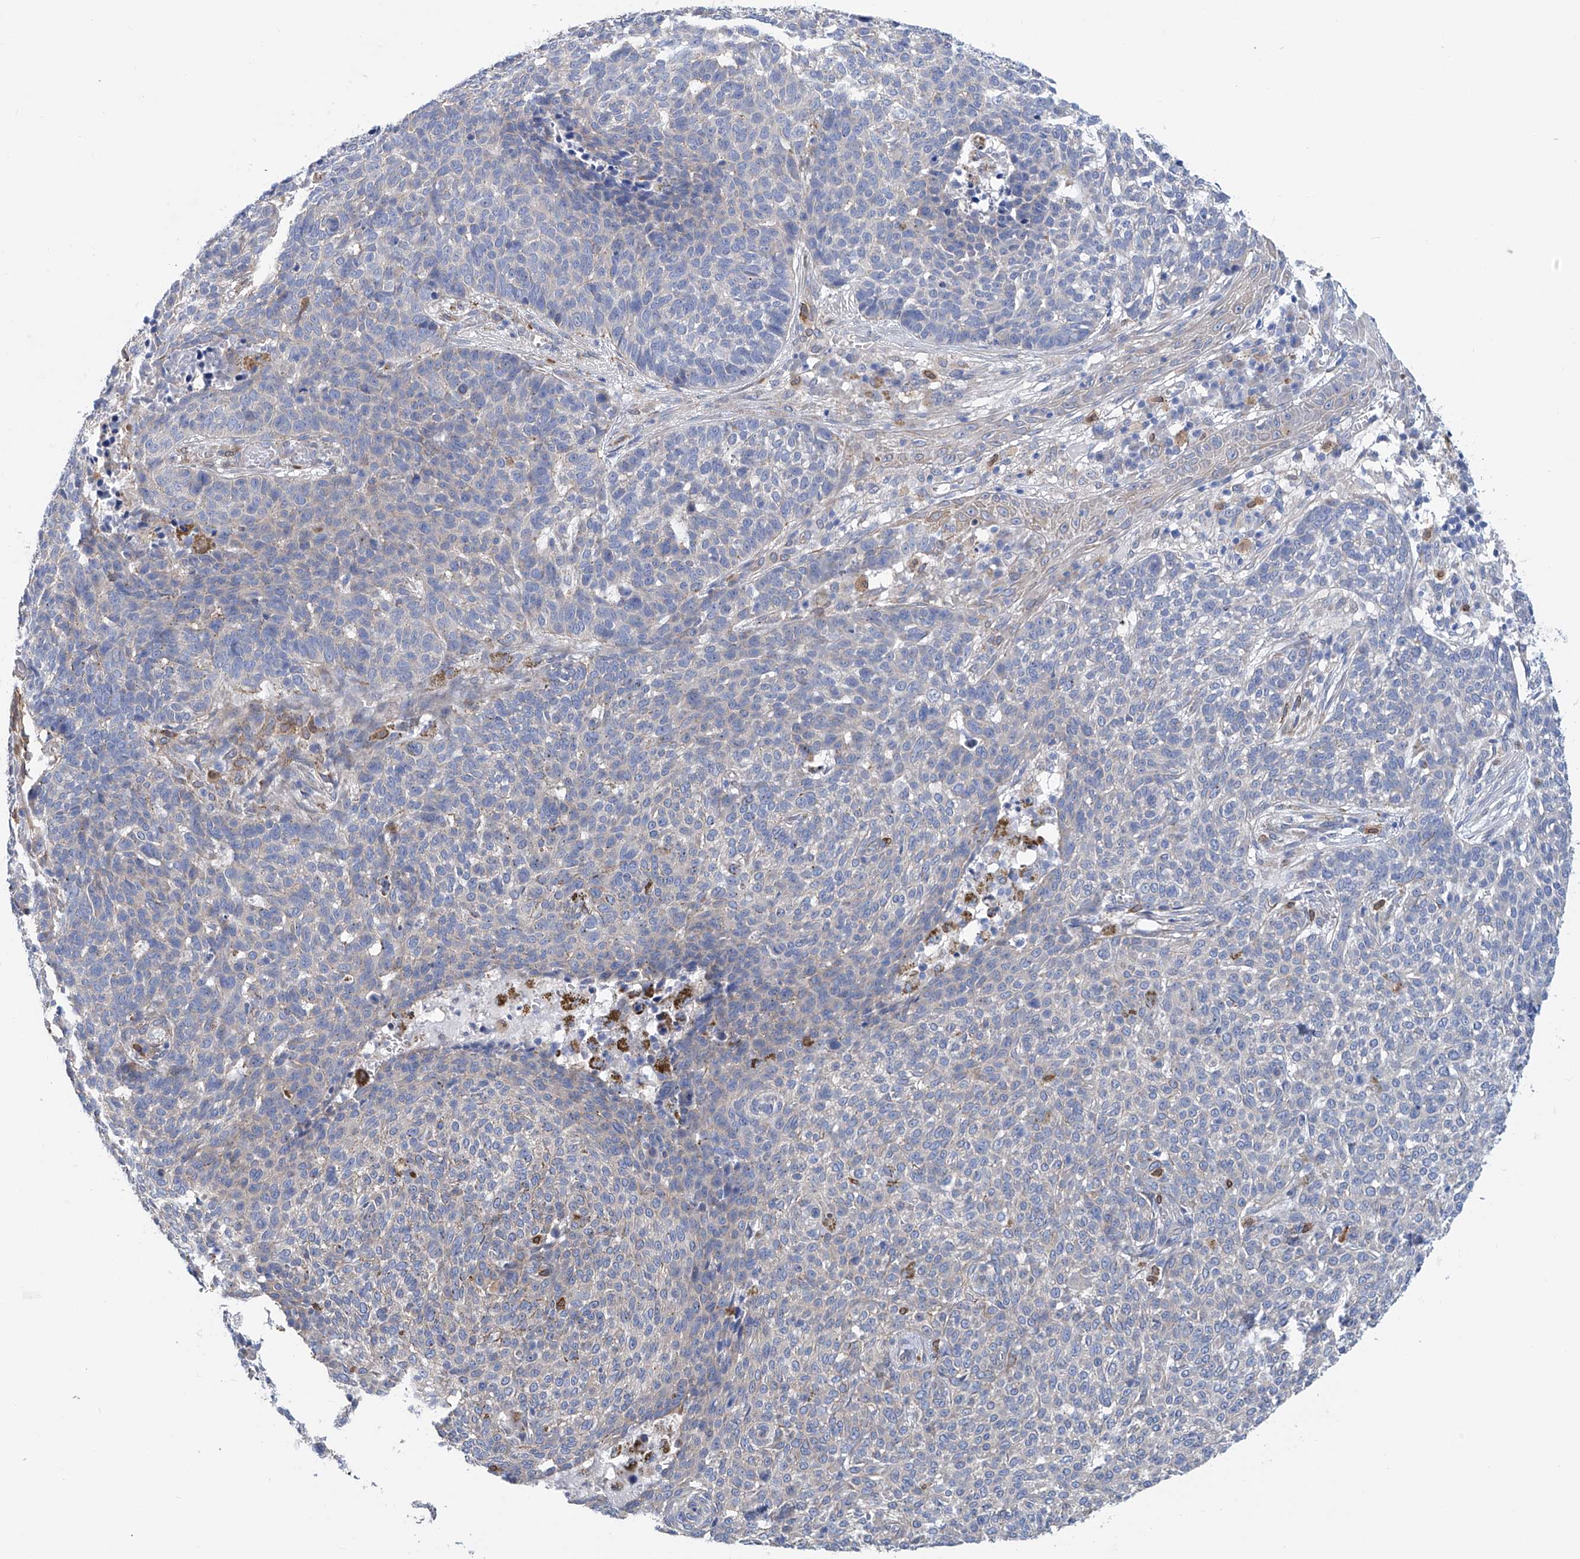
{"staining": {"intensity": "negative", "quantity": "none", "location": "none"}, "tissue": "skin cancer", "cell_type": "Tumor cells", "image_type": "cancer", "snomed": [{"axis": "morphology", "description": "Basal cell carcinoma"}, {"axis": "topography", "description": "Skin"}], "caption": "Immunohistochemistry (IHC) of human skin cancer (basal cell carcinoma) shows no staining in tumor cells.", "gene": "TNN", "patient": {"sex": "male", "age": 85}}